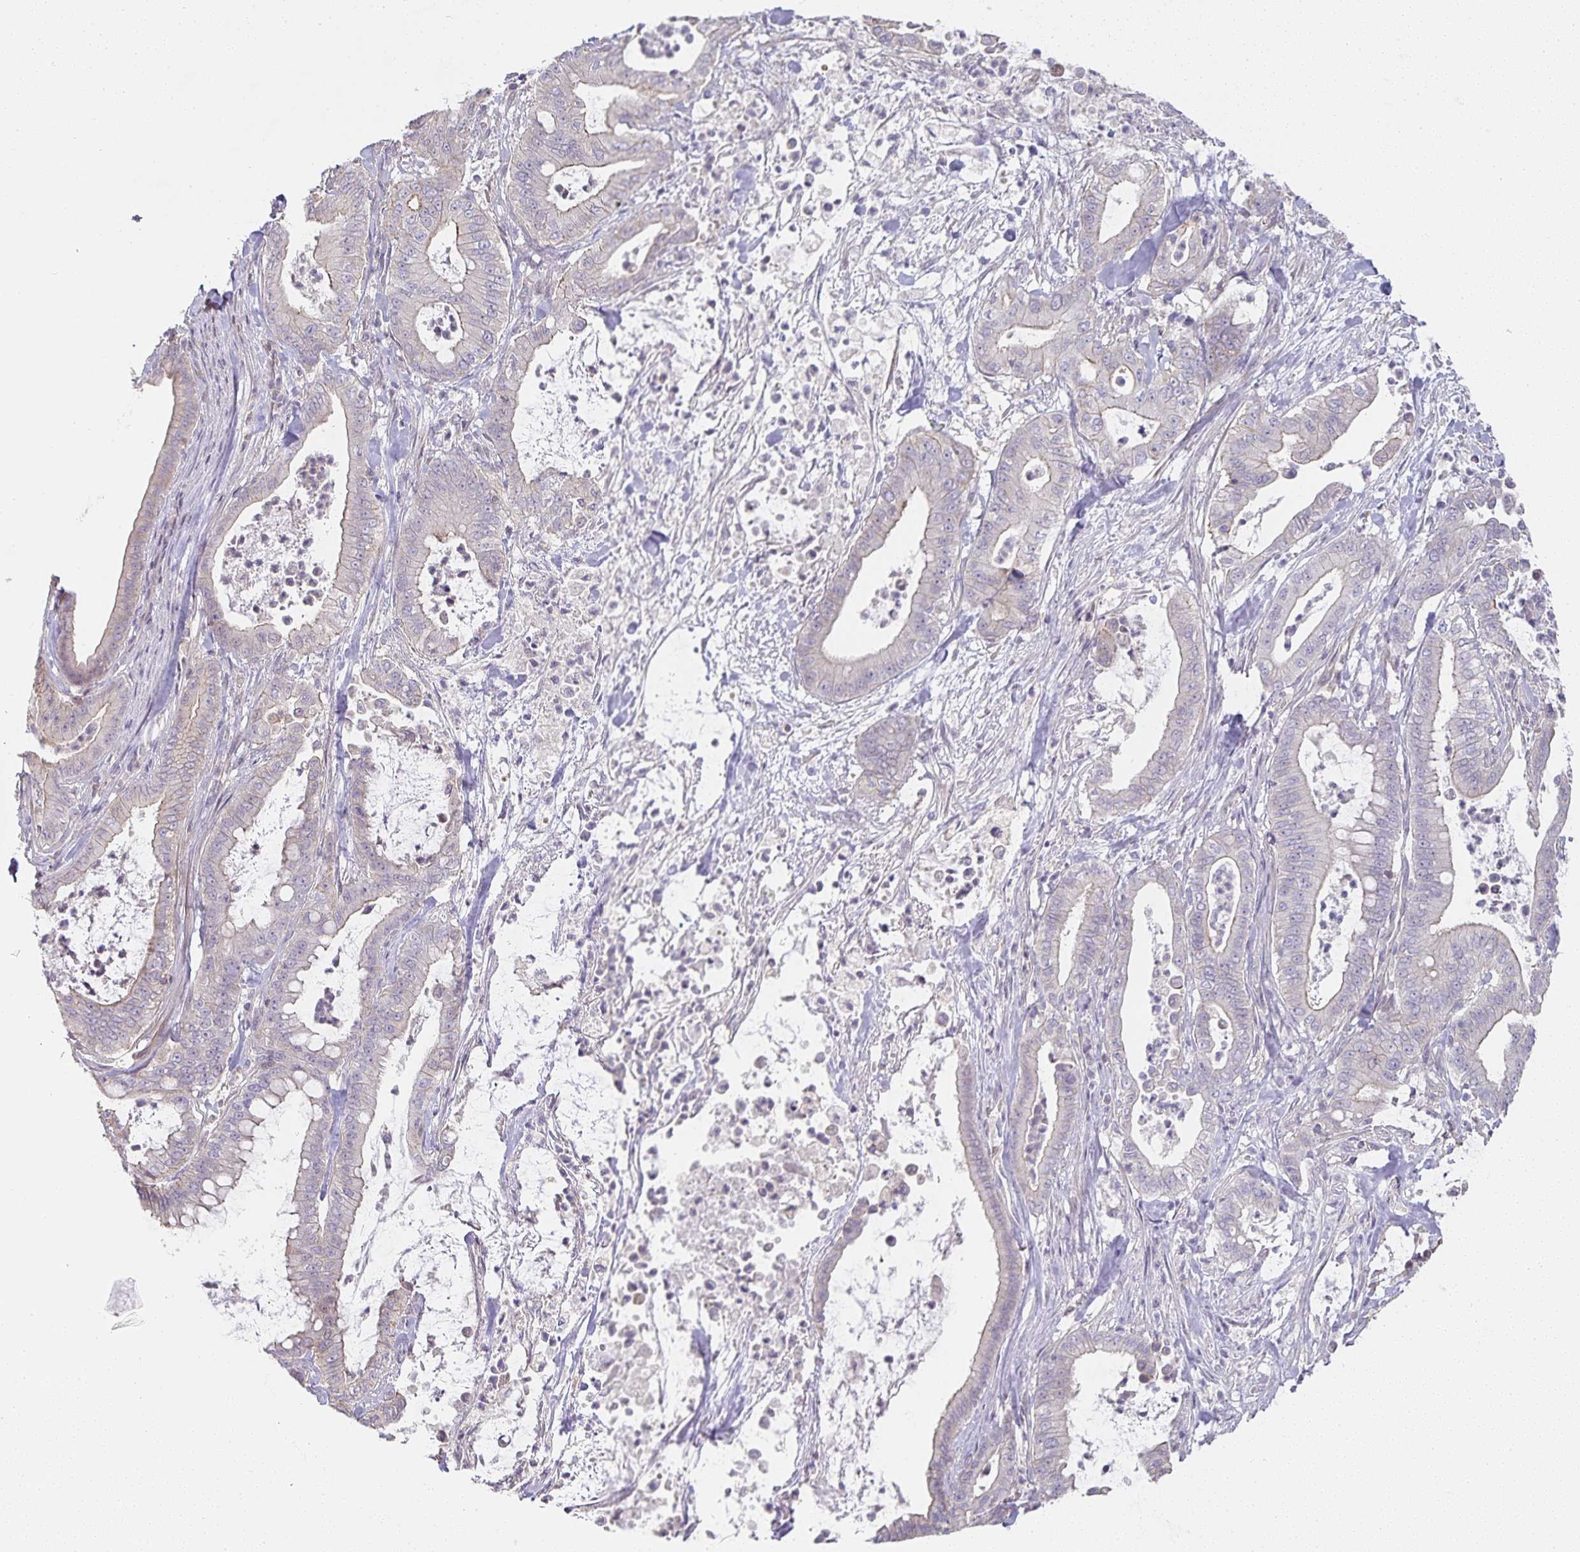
{"staining": {"intensity": "weak", "quantity": "<25%", "location": "cytoplasmic/membranous"}, "tissue": "pancreatic cancer", "cell_type": "Tumor cells", "image_type": "cancer", "snomed": [{"axis": "morphology", "description": "Adenocarcinoma, NOS"}, {"axis": "topography", "description": "Pancreas"}], "caption": "High magnification brightfield microscopy of pancreatic adenocarcinoma stained with DAB (3,3'-diaminobenzidine) (brown) and counterstained with hematoxylin (blue): tumor cells show no significant staining.", "gene": "GATA3", "patient": {"sex": "male", "age": 71}}